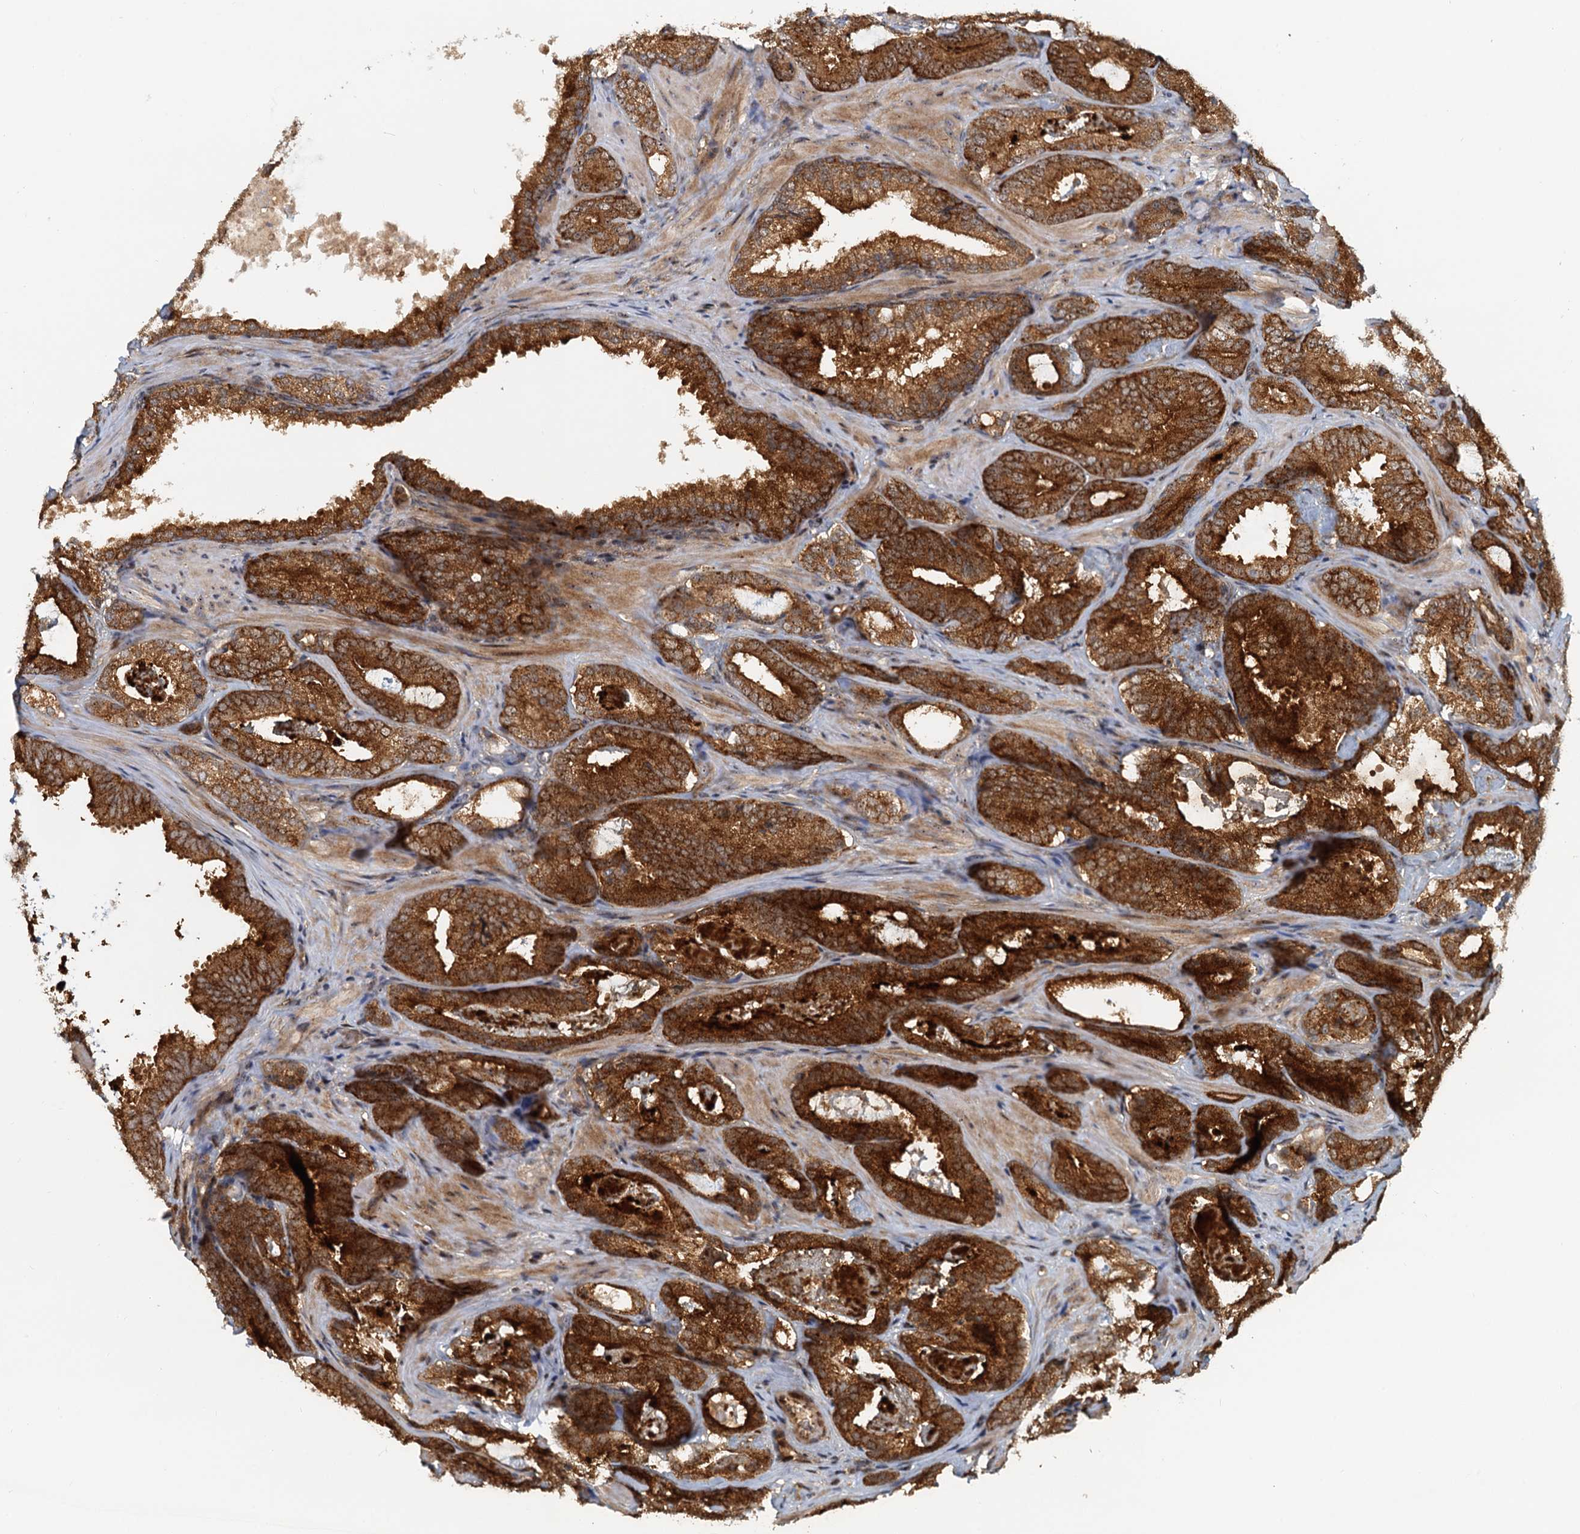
{"staining": {"intensity": "strong", "quantity": ">75%", "location": "cytoplasmic/membranous,nuclear"}, "tissue": "prostate cancer", "cell_type": "Tumor cells", "image_type": "cancer", "snomed": [{"axis": "morphology", "description": "Adenocarcinoma, Low grade"}, {"axis": "topography", "description": "Prostate"}], "caption": "Protein analysis of low-grade adenocarcinoma (prostate) tissue displays strong cytoplasmic/membranous and nuclear expression in approximately >75% of tumor cells.", "gene": "TOLLIP", "patient": {"sex": "male", "age": 60}}